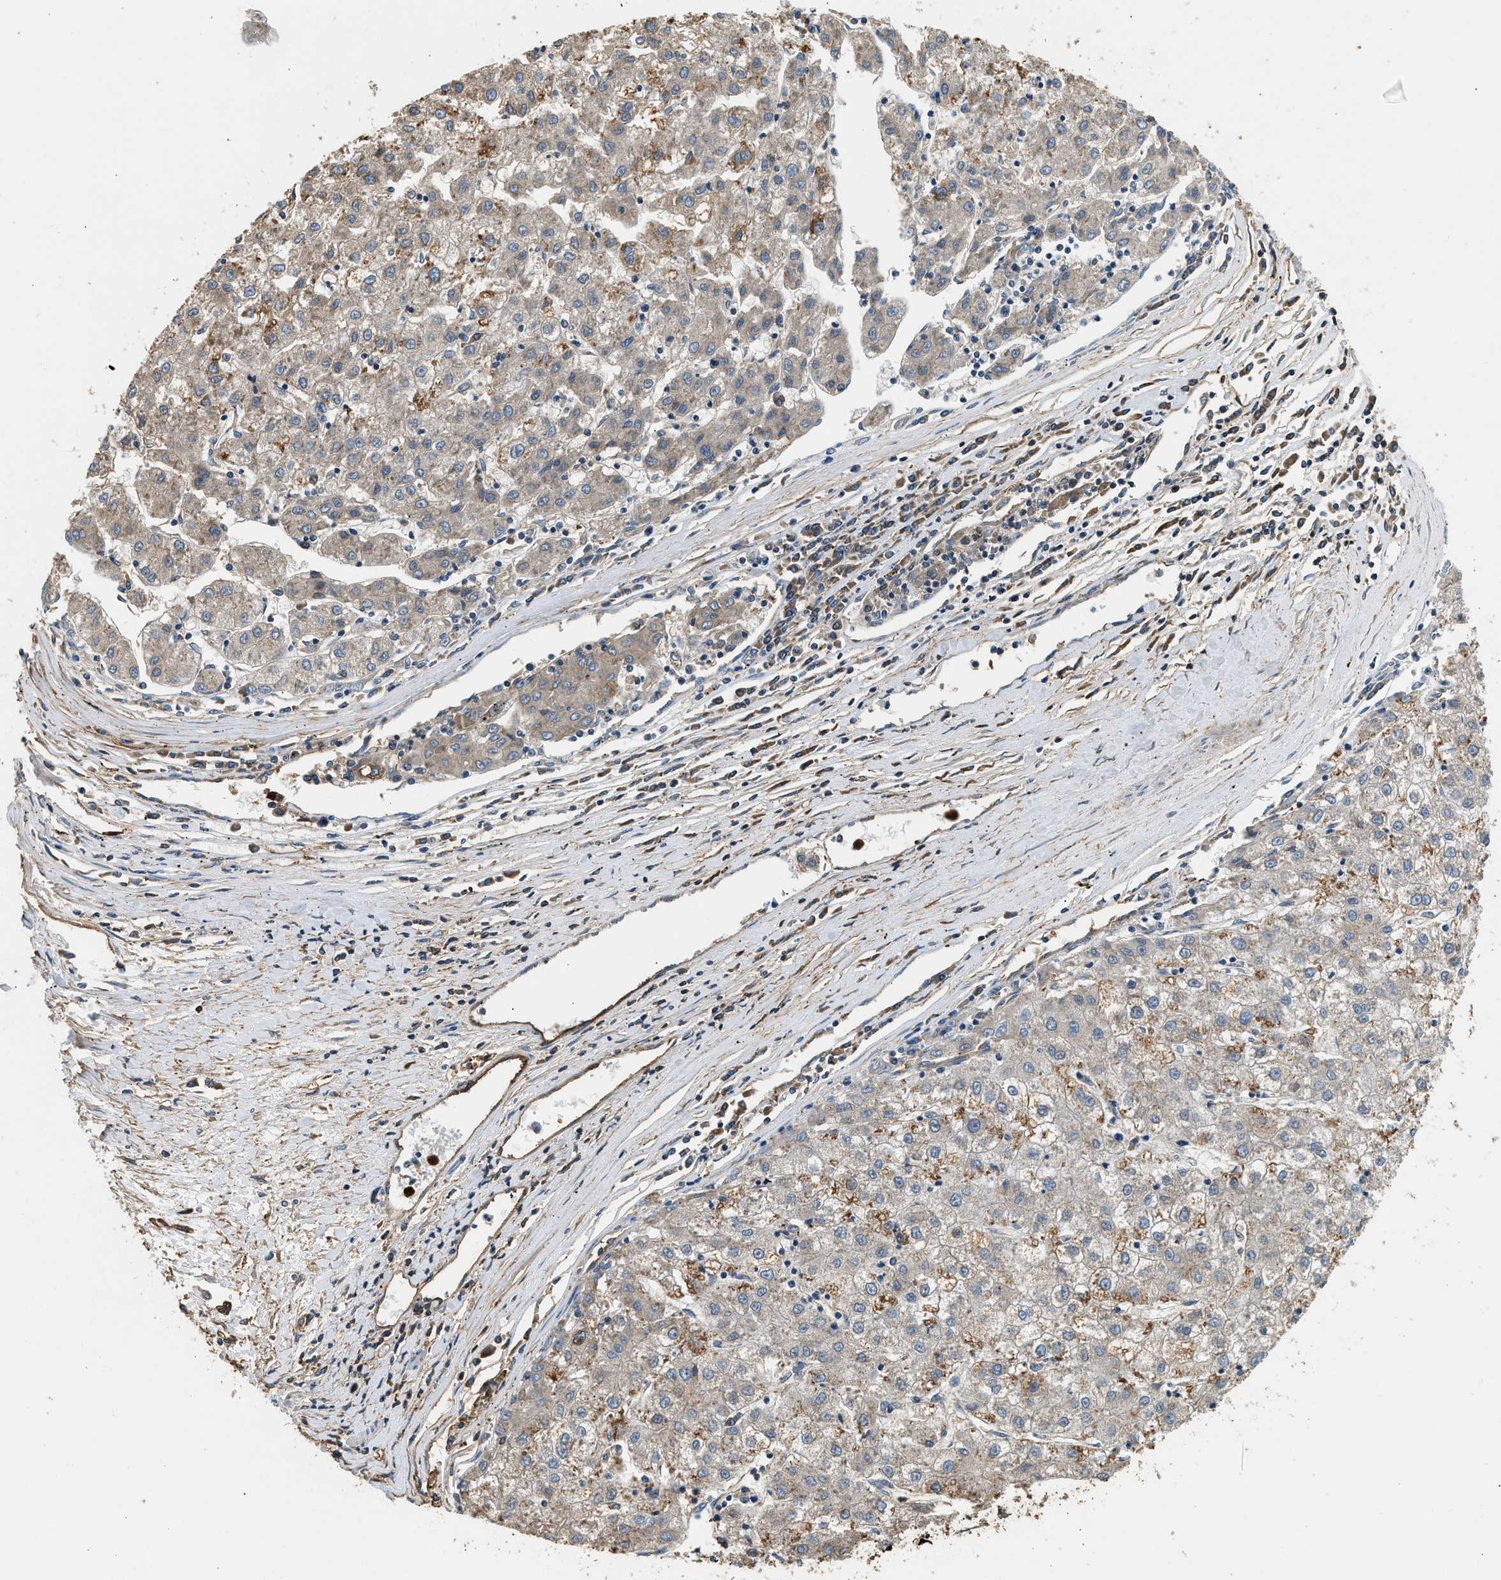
{"staining": {"intensity": "moderate", "quantity": "<25%", "location": "cytoplasmic/membranous"}, "tissue": "liver cancer", "cell_type": "Tumor cells", "image_type": "cancer", "snomed": [{"axis": "morphology", "description": "Carcinoma, Hepatocellular, NOS"}, {"axis": "topography", "description": "Liver"}], "caption": "Protein analysis of hepatocellular carcinoma (liver) tissue exhibits moderate cytoplasmic/membranous positivity in about <25% of tumor cells.", "gene": "ANXA3", "patient": {"sex": "male", "age": 72}}